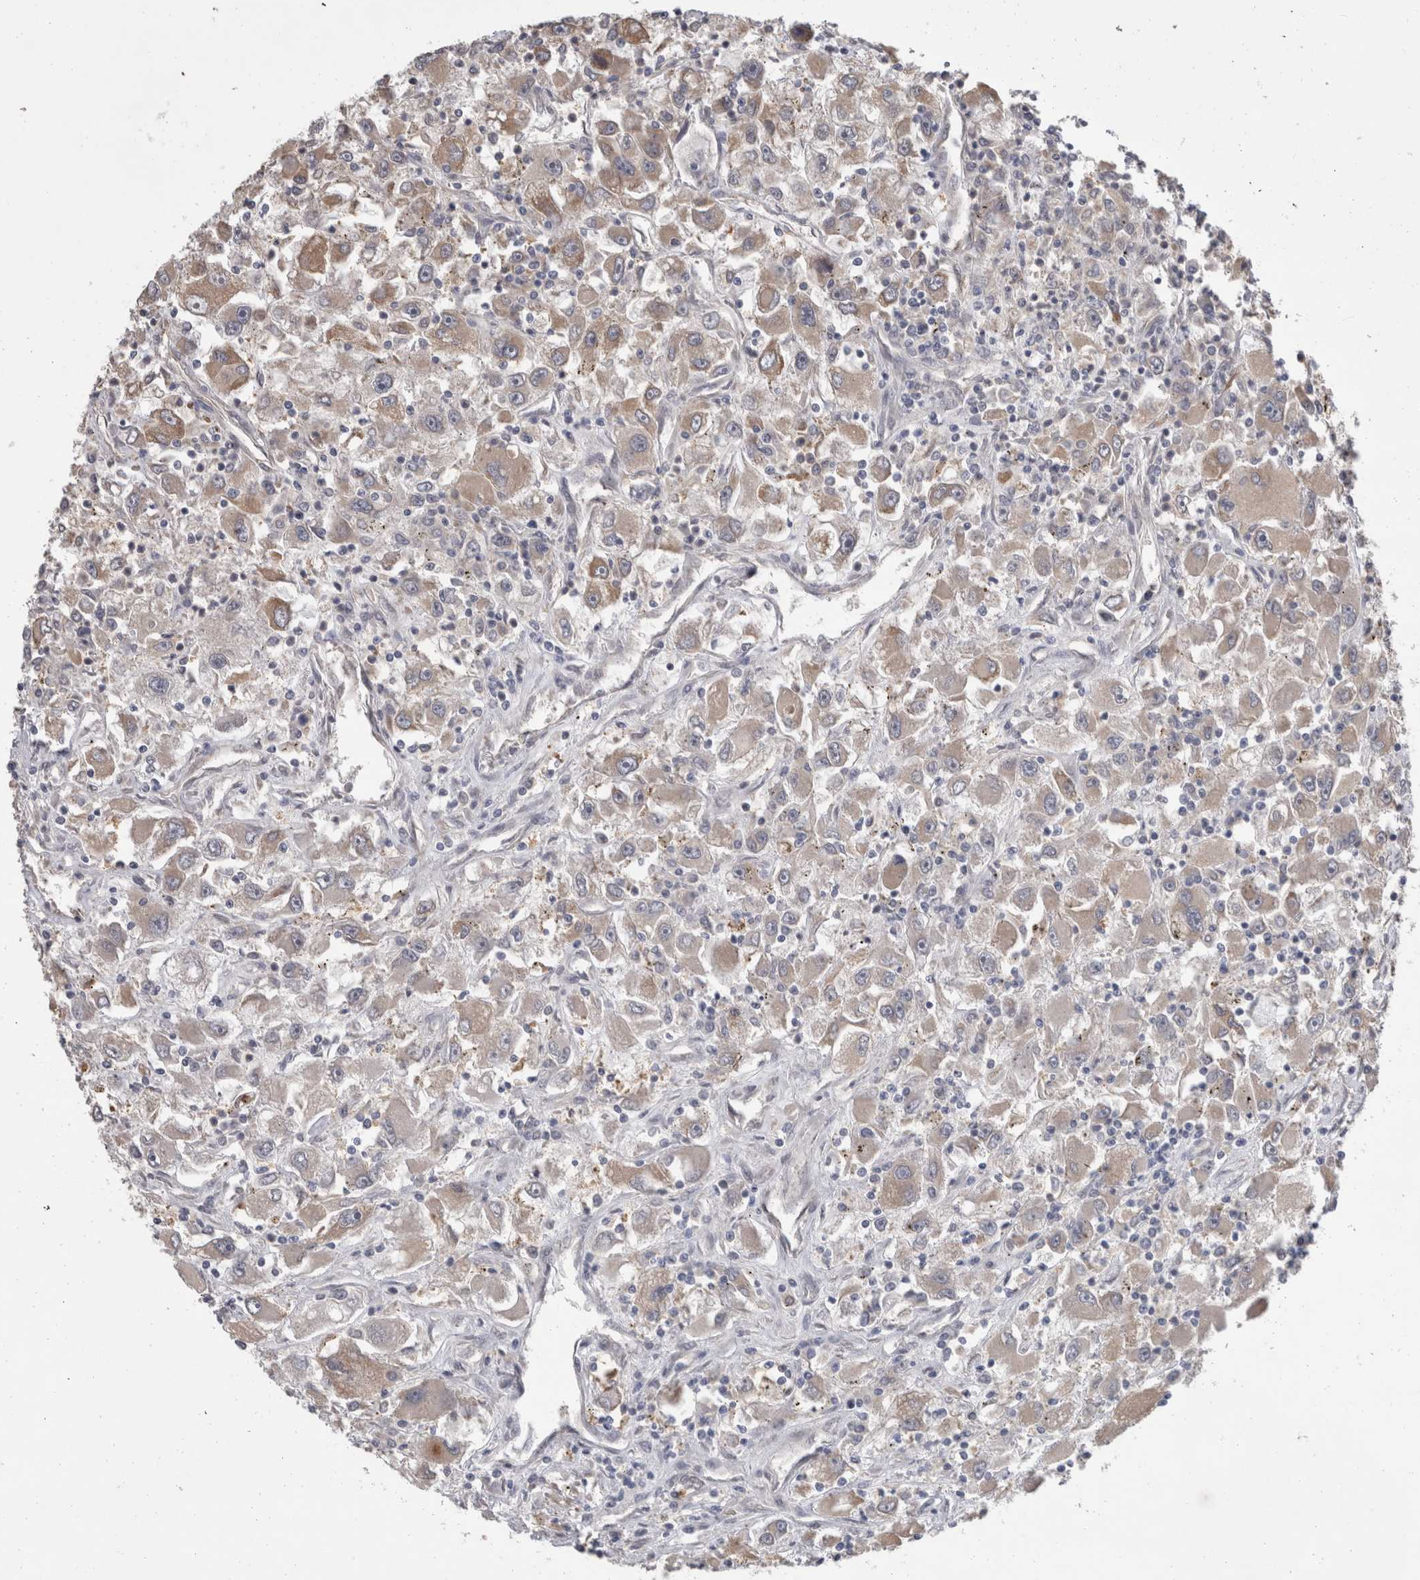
{"staining": {"intensity": "weak", "quantity": ">75%", "location": "cytoplasmic/membranous"}, "tissue": "renal cancer", "cell_type": "Tumor cells", "image_type": "cancer", "snomed": [{"axis": "morphology", "description": "Adenocarcinoma, NOS"}, {"axis": "topography", "description": "Kidney"}], "caption": "About >75% of tumor cells in human adenocarcinoma (renal) exhibit weak cytoplasmic/membranous protein staining as visualized by brown immunohistochemical staining.", "gene": "FHOD3", "patient": {"sex": "female", "age": 52}}